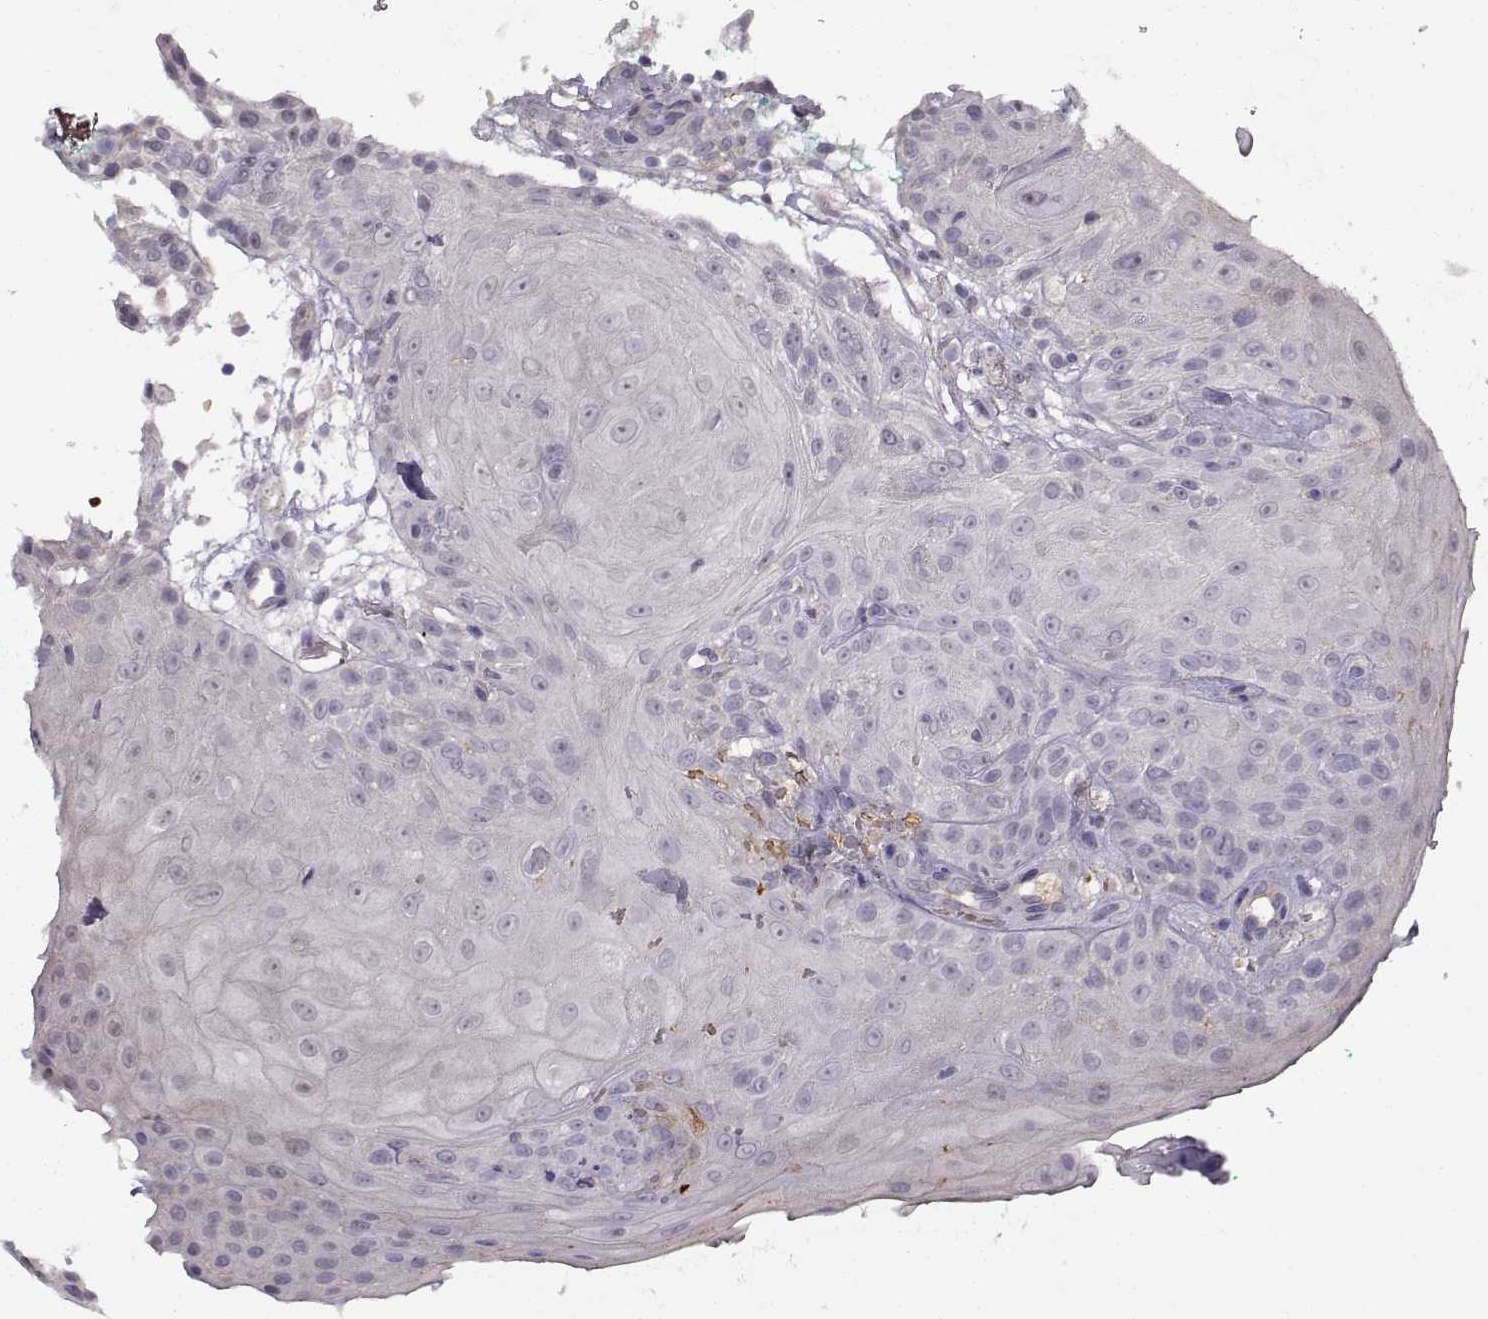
{"staining": {"intensity": "negative", "quantity": "none", "location": "none"}, "tissue": "head and neck cancer", "cell_type": "Tumor cells", "image_type": "cancer", "snomed": [{"axis": "morphology", "description": "Normal tissue, NOS"}, {"axis": "morphology", "description": "Squamous cell carcinoma, NOS"}, {"axis": "topography", "description": "Oral tissue"}, {"axis": "topography", "description": "Salivary gland"}, {"axis": "topography", "description": "Head-Neck"}], "caption": "Immunohistochemistry (IHC) of head and neck squamous cell carcinoma shows no positivity in tumor cells.", "gene": "MEIOC", "patient": {"sex": "female", "age": 62}}